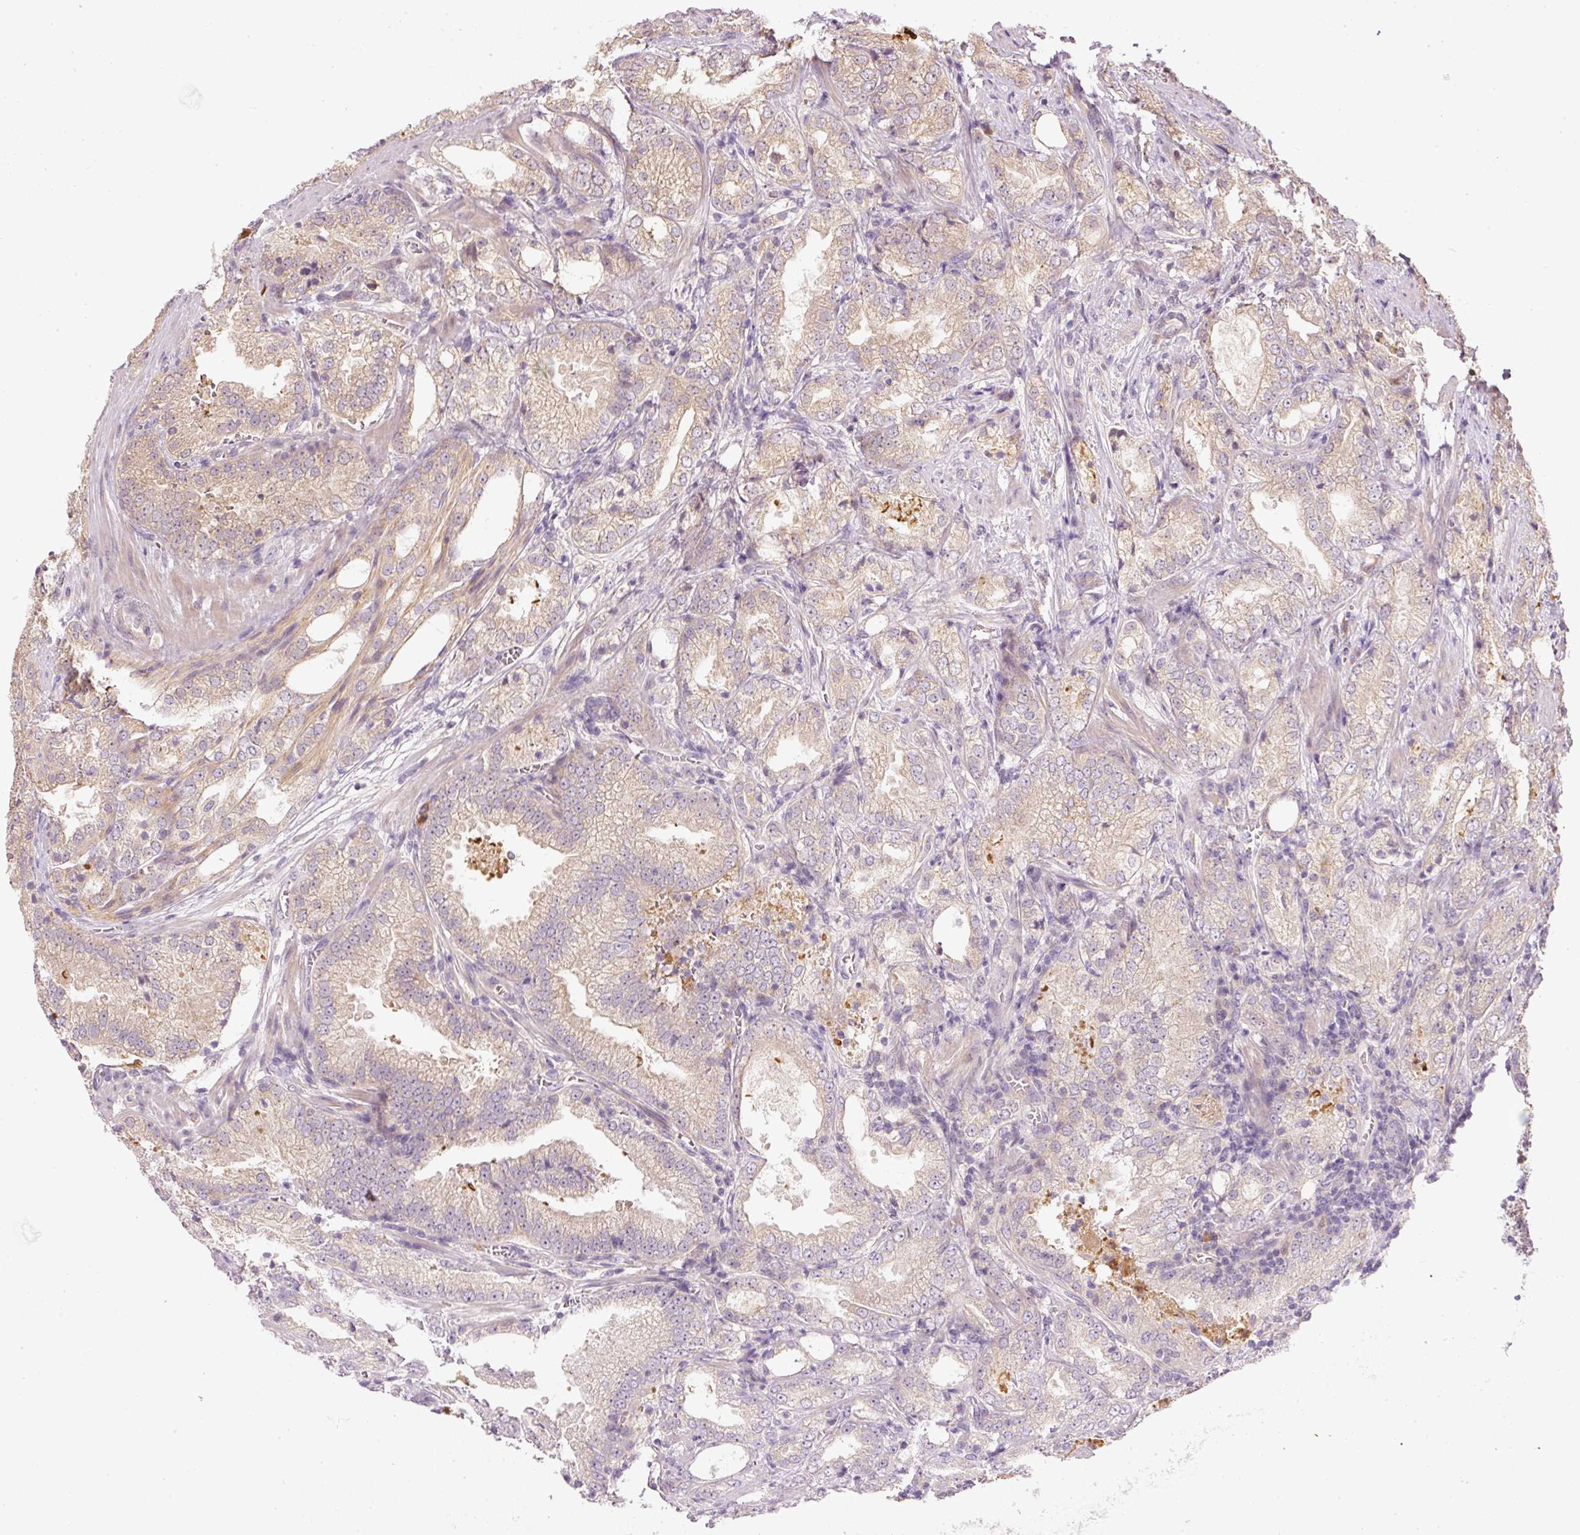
{"staining": {"intensity": "weak", "quantity": "<25%", "location": "cytoplasmic/membranous"}, "tissue": "prostate cancer", "cell_type": "Tumor cells", "image_type": "cancer", "snomed": [{"axis": "morphology", "description": "Adenocarcinoma, High grade"}, {"axis": "topography", "description": "Prostate"}], "caption": "High magnification brightfield microscopy of adenocarcinoma (high-grade) (prostate) stained with DAB (brown) and counterstained with hematoxylin (blue): tumor cells show no significant expression.", "gene": "CTTNBP2", "patient": {"sex": "male", "age": 63}}